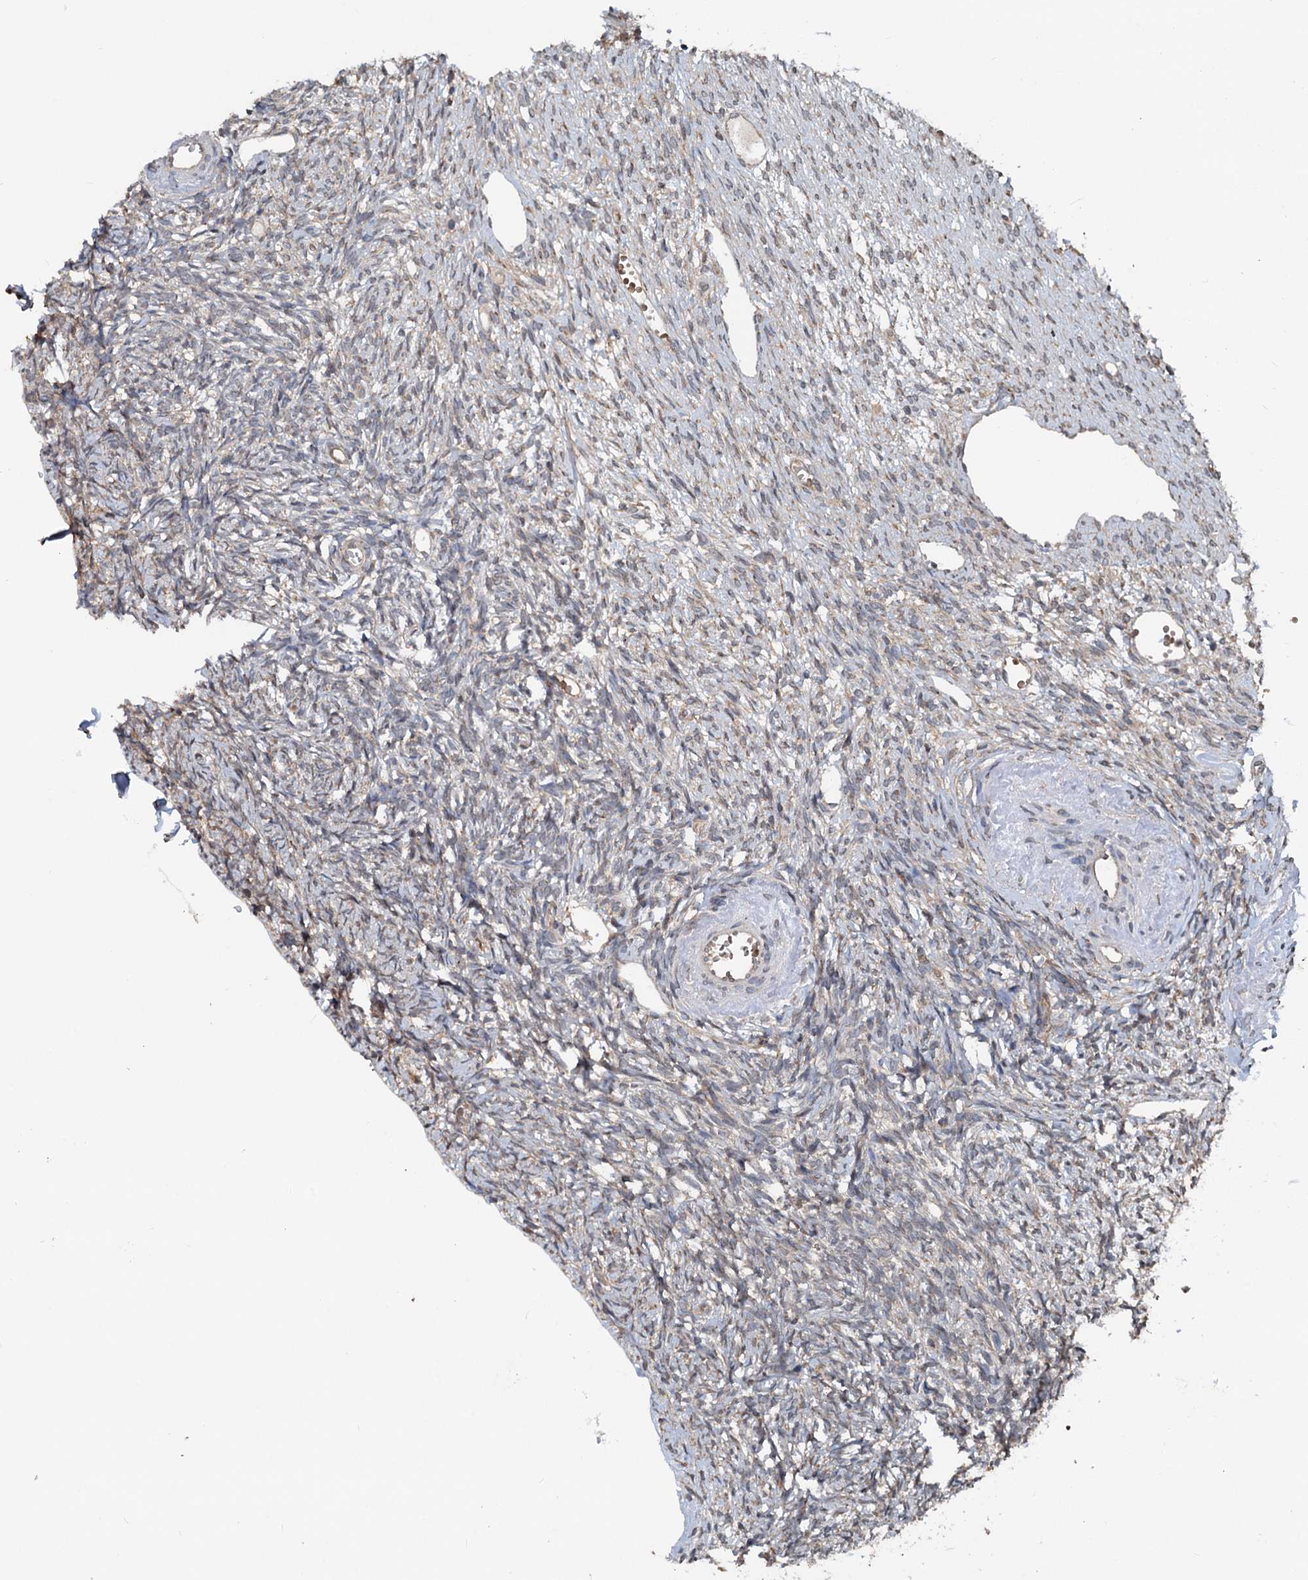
{"staining": {"intensity": "negative", "quantity": "none", "location": "none"}, "tissue": "ovary", "cell_type": "Ovarian stroma cells", "image_type": "normal", "snomed": [{"axis": "morphology", "description": "Normal tissue, NOS"}, {"axis": "topography", "description": "Ovary"}], "caption": "Immunohistochemical staining of normal human ovary shows no significant positivity in ovarian stroma cells. Nuclei are stained in blue.", "gene": "N4BP2L2", "patient": {"sex": "female", "age": 51}}